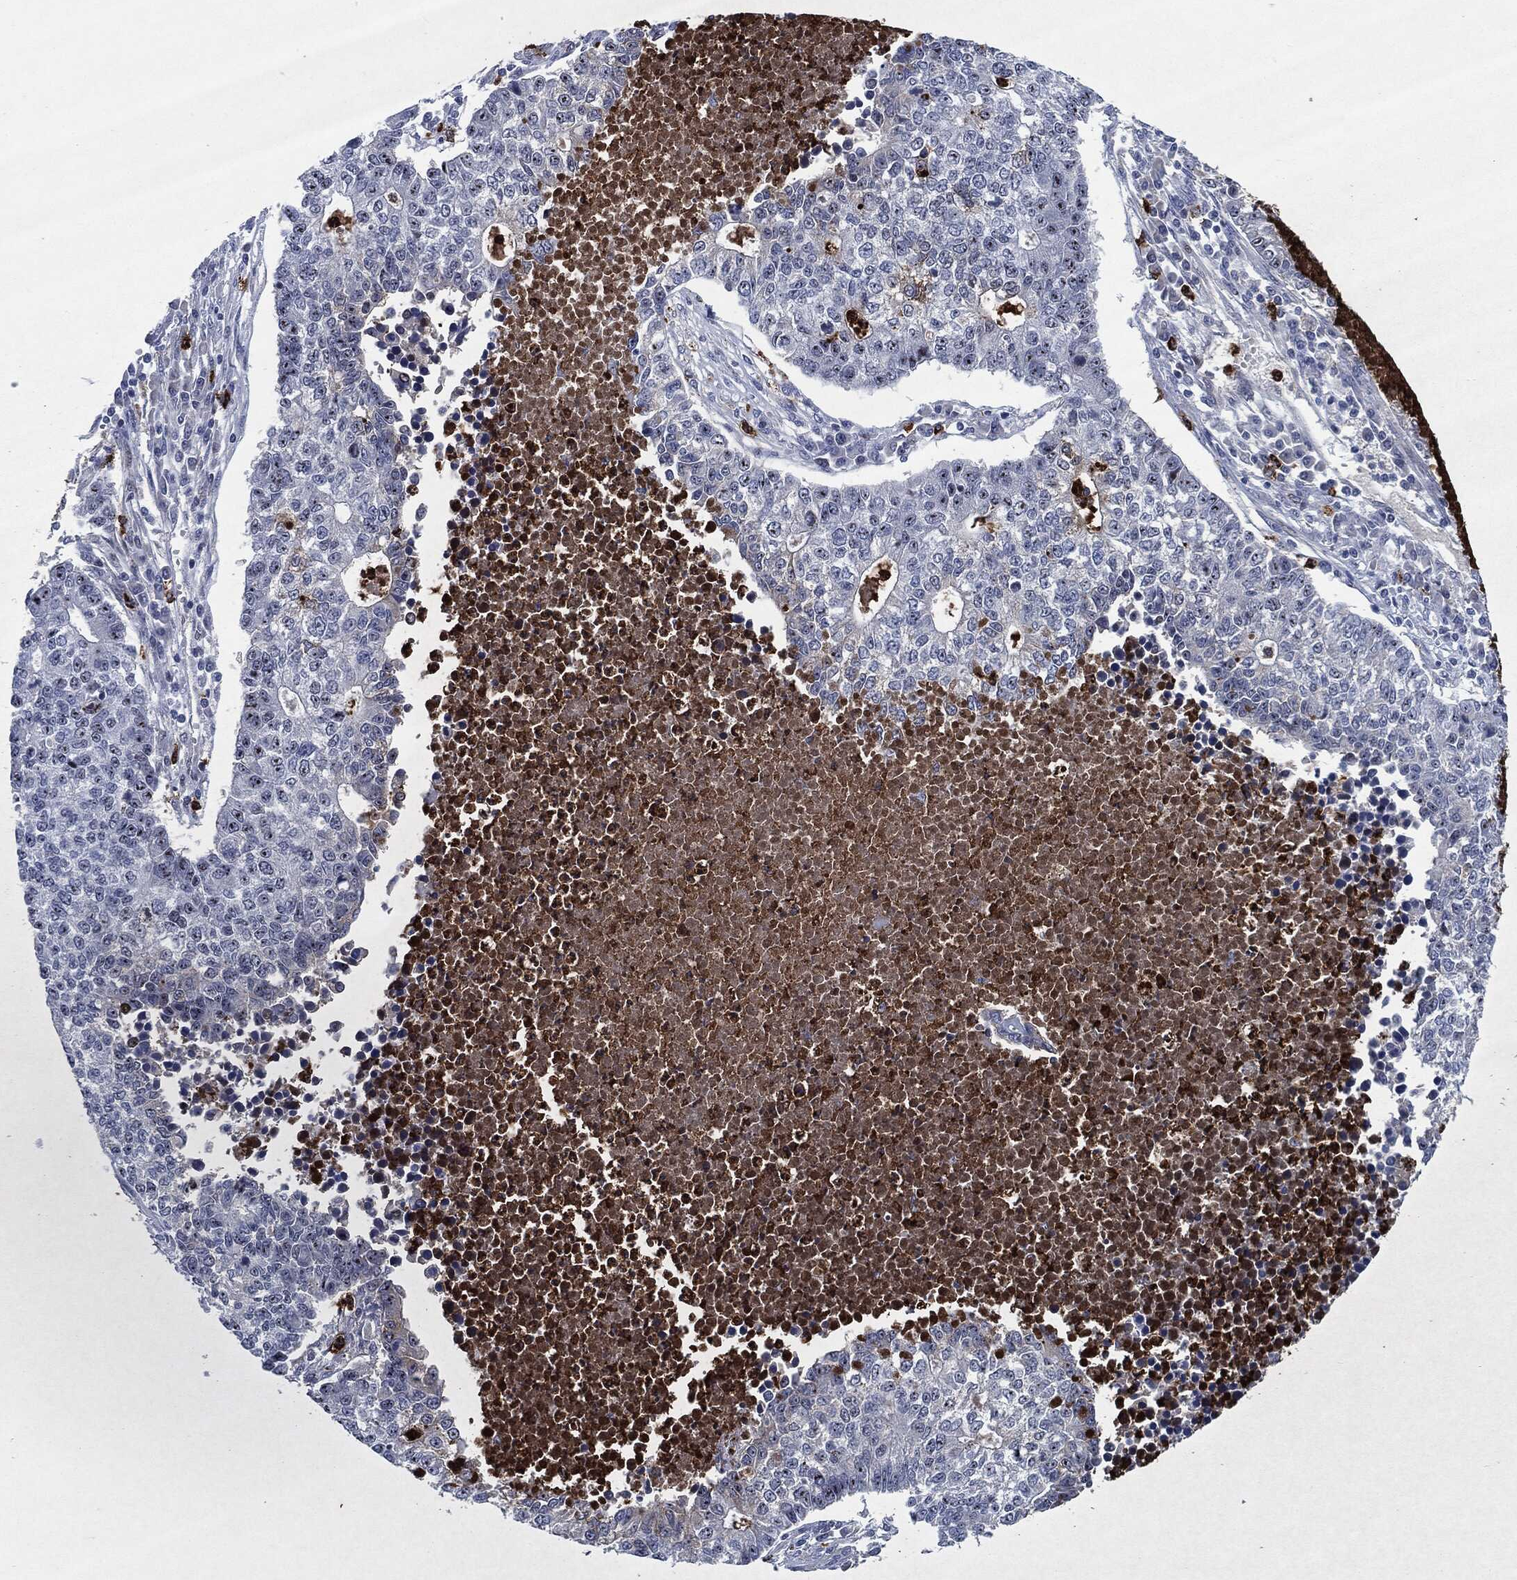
{"staining": {"intensity": "moderate", "quantity": "25%-75%", "location": "nuclear"}, "tissue": "lung cancer", "cell_type": "Tumor cells", "image_type": "cancer", "snomed": [{"axis": "morphology", "description": "Adenocarcinoma, NOS"}, {"axis": "topography", "description": "Lung"}], "caption": "Tumor cells display medium levels of moderate nuclear expression in approximately 25%-75% of cells in lung cancer (adenocarcinoma).", "gene": "MPO", "patient": {"sex": "male", "age": 57}}